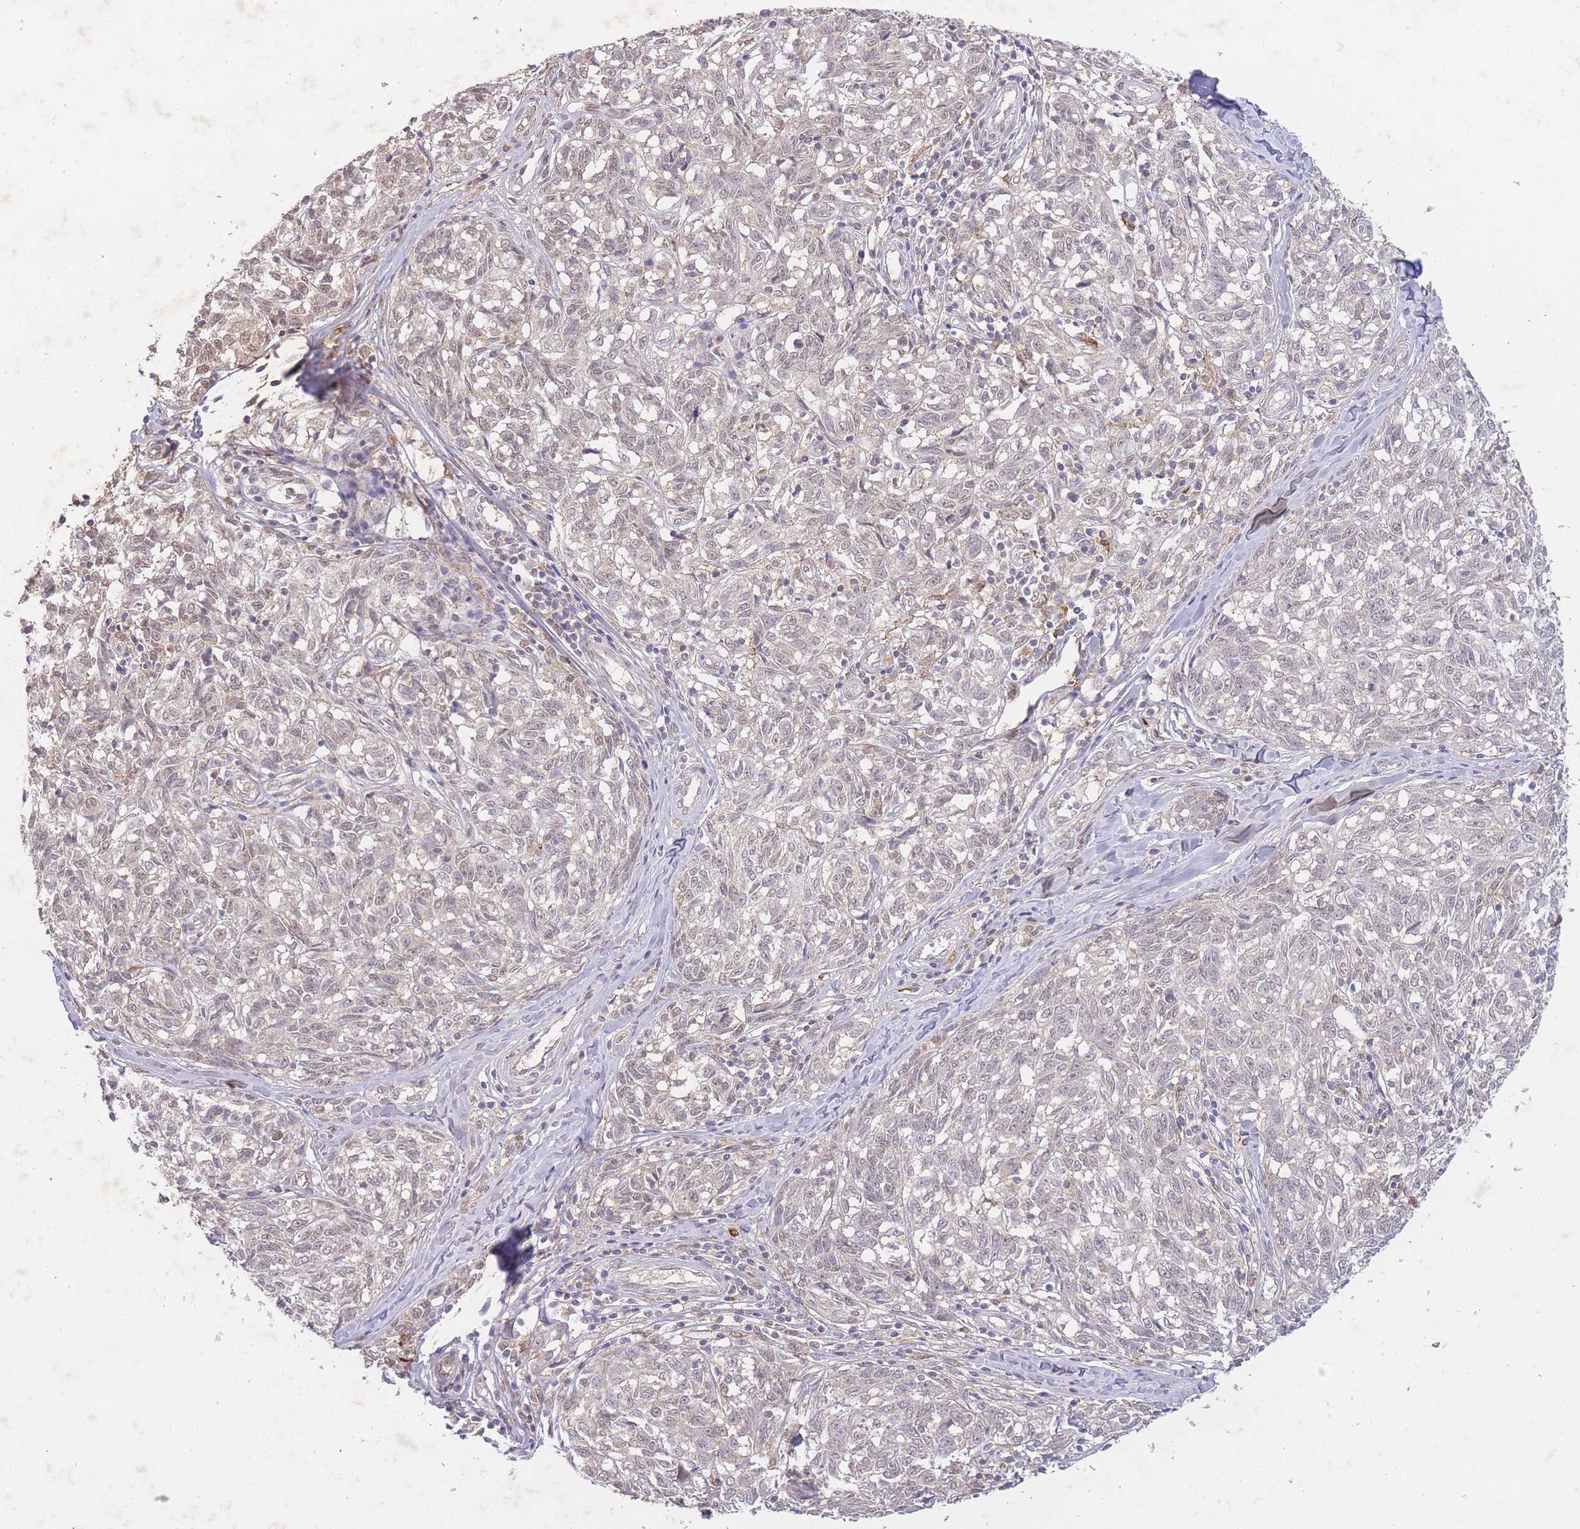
{"staining": {"intensity": "weak", "quantity": "<25%", "location": "nuclear"}, "tissue": "melanoma", "cell_type": "Tumor cells", "image_type": "cancer", "snomed": [{"axis": "morphology", "description": "Normal tissue, NOS"}, {"axis": "morphology", "description": "Malignant melanoma, NOS"}, {"axis": "topography", "description": "Skin"}], "caption": "This is a photomicrograph of immunohistochemistry (IHC) staining of malignant melanoma, which shows no positivity in tumor cells. The staining was performed using DAB (3,3'-diaminobenzidine) to visualize the protein expression in brown, while the nuclei were stained in blue with hematoxylin (Magnification: 20x).", "gene": "RNF144B", "patient": {"sex": "female", "age": 64}}